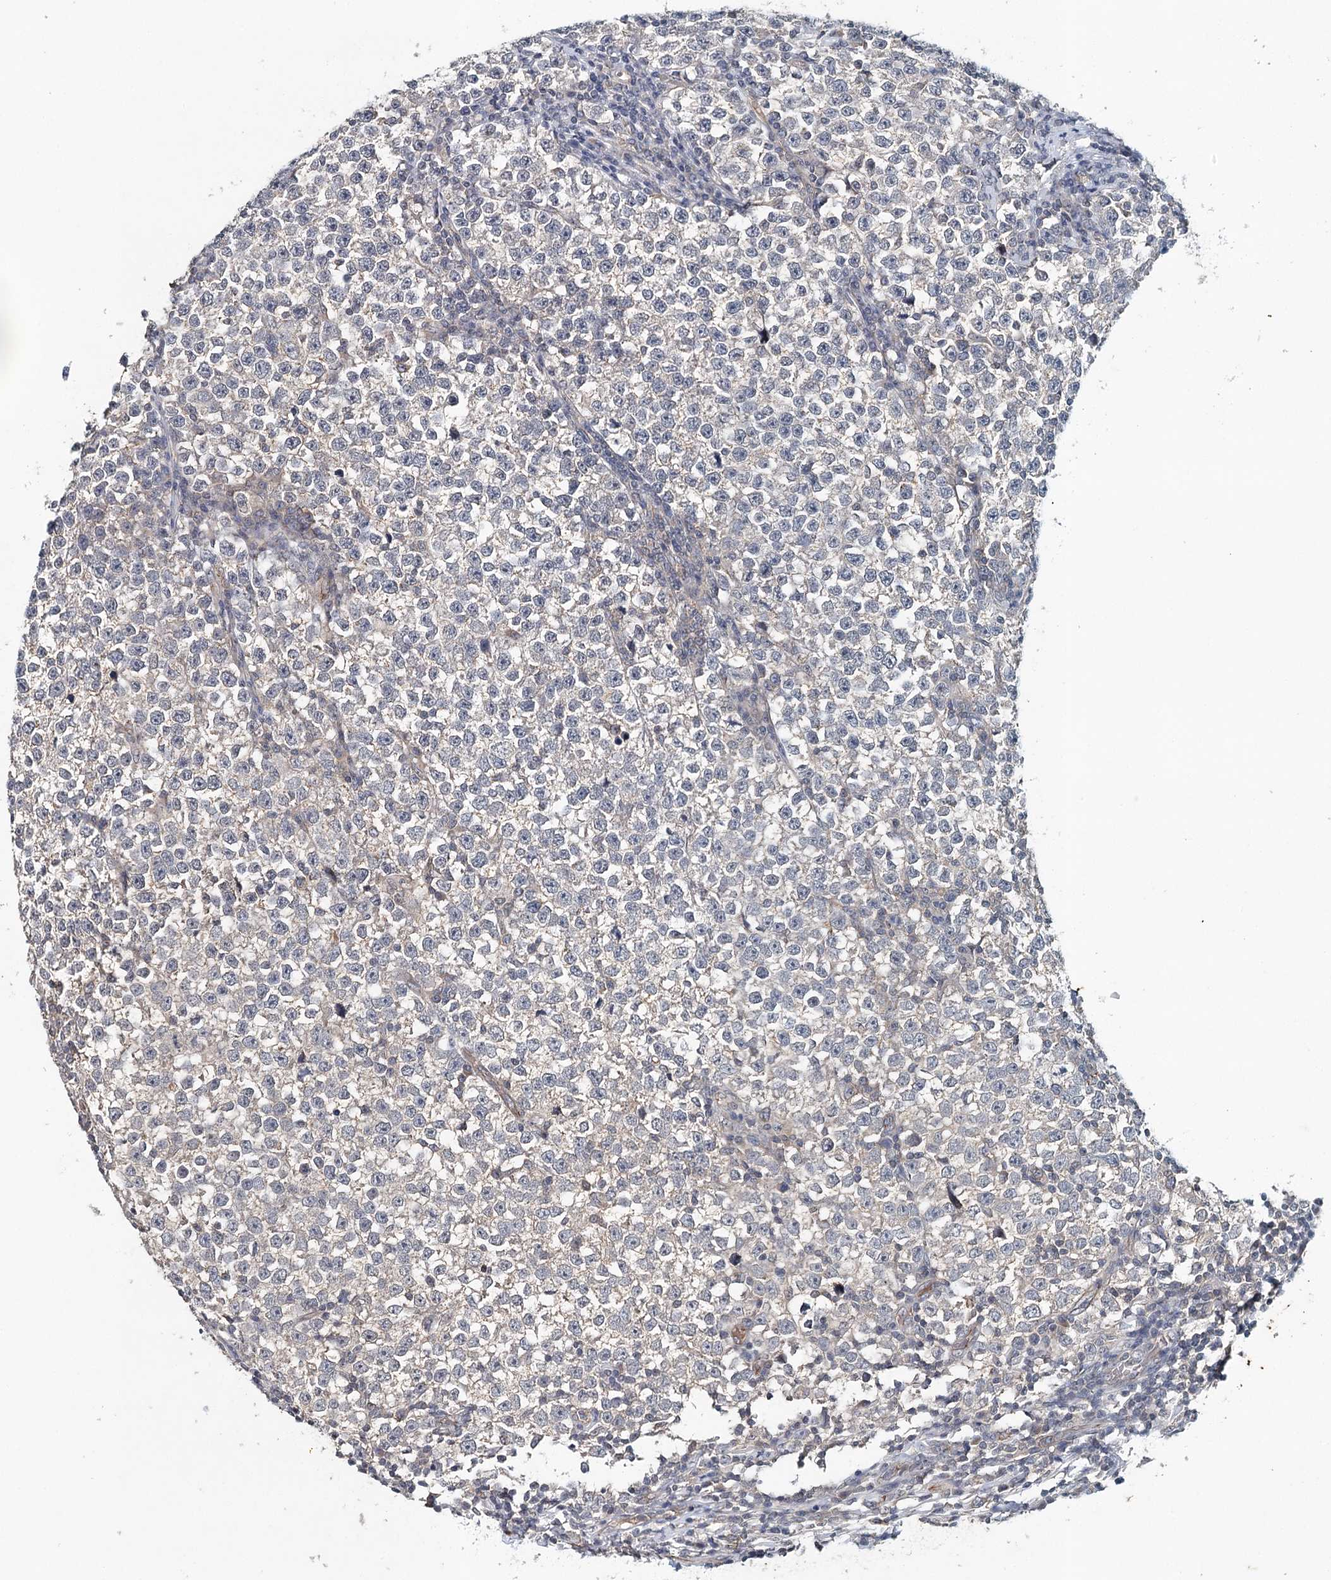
{"staining": {"intensity": "negative", "quantity": "none", "location": "none"}, "tissue": "testis cancer", "cell_type": "Tumor cells", "image_type": "cancer", "snomed": [{"axis": "morphology", "description": "Normal tissue, NOS"}, {"axis": "morphology", "description": "Seminoma, NOS"}, {"axis": "topography", "description": "Testis"}], "caption": "DAB (3,3'-diaminobenzidine) immunohistochemical staining of human testis cancer (seminoma) displays no significant staining in tumor cells.", "gene": "SYNPO", "patient": {"sex": "male", "age": 43}}